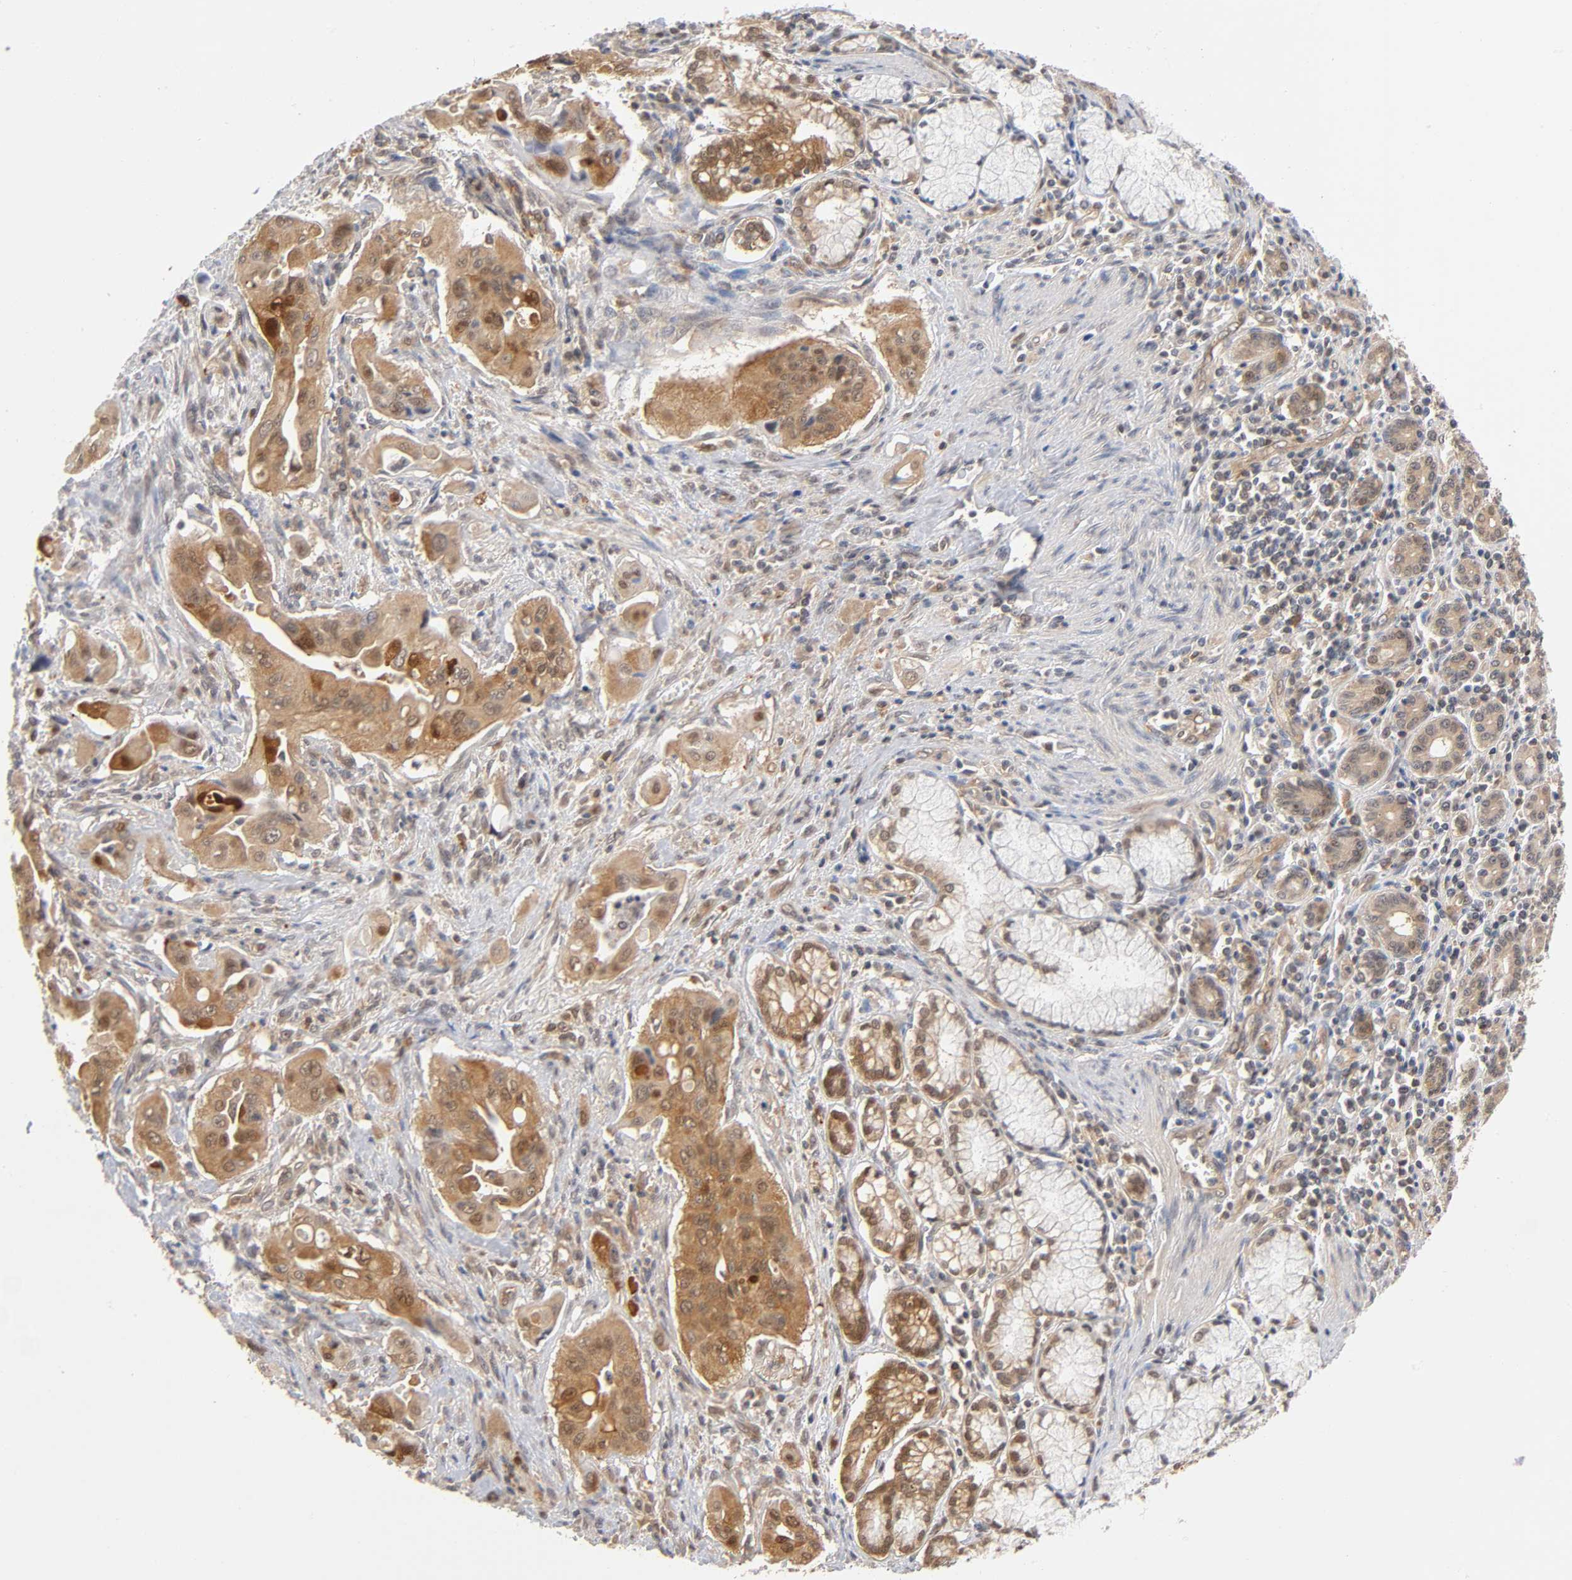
{"staining": {"intensity": "strong", "quantity": ">75%", "location": "cytoplasmic/membranous"}, "tissue": "pancreatic cancer", "cell_type": "Tumor cells", "image_type": "cancer", "snomed": [{"axis": "morphology", "description": "Adenocarcinoma, NOS"}, {"axis": "topography", "description": "Pancreas"}], "caption": "High-power microscopy captured an immunohistochemistry (IHC) micrograph of pancreatic cancer, revealing strong cytoplasmic/membranous staining in approximately >75% of tumor cells.", "gene": "DFFB", "patient": {"sex": "male", "age": 77}}